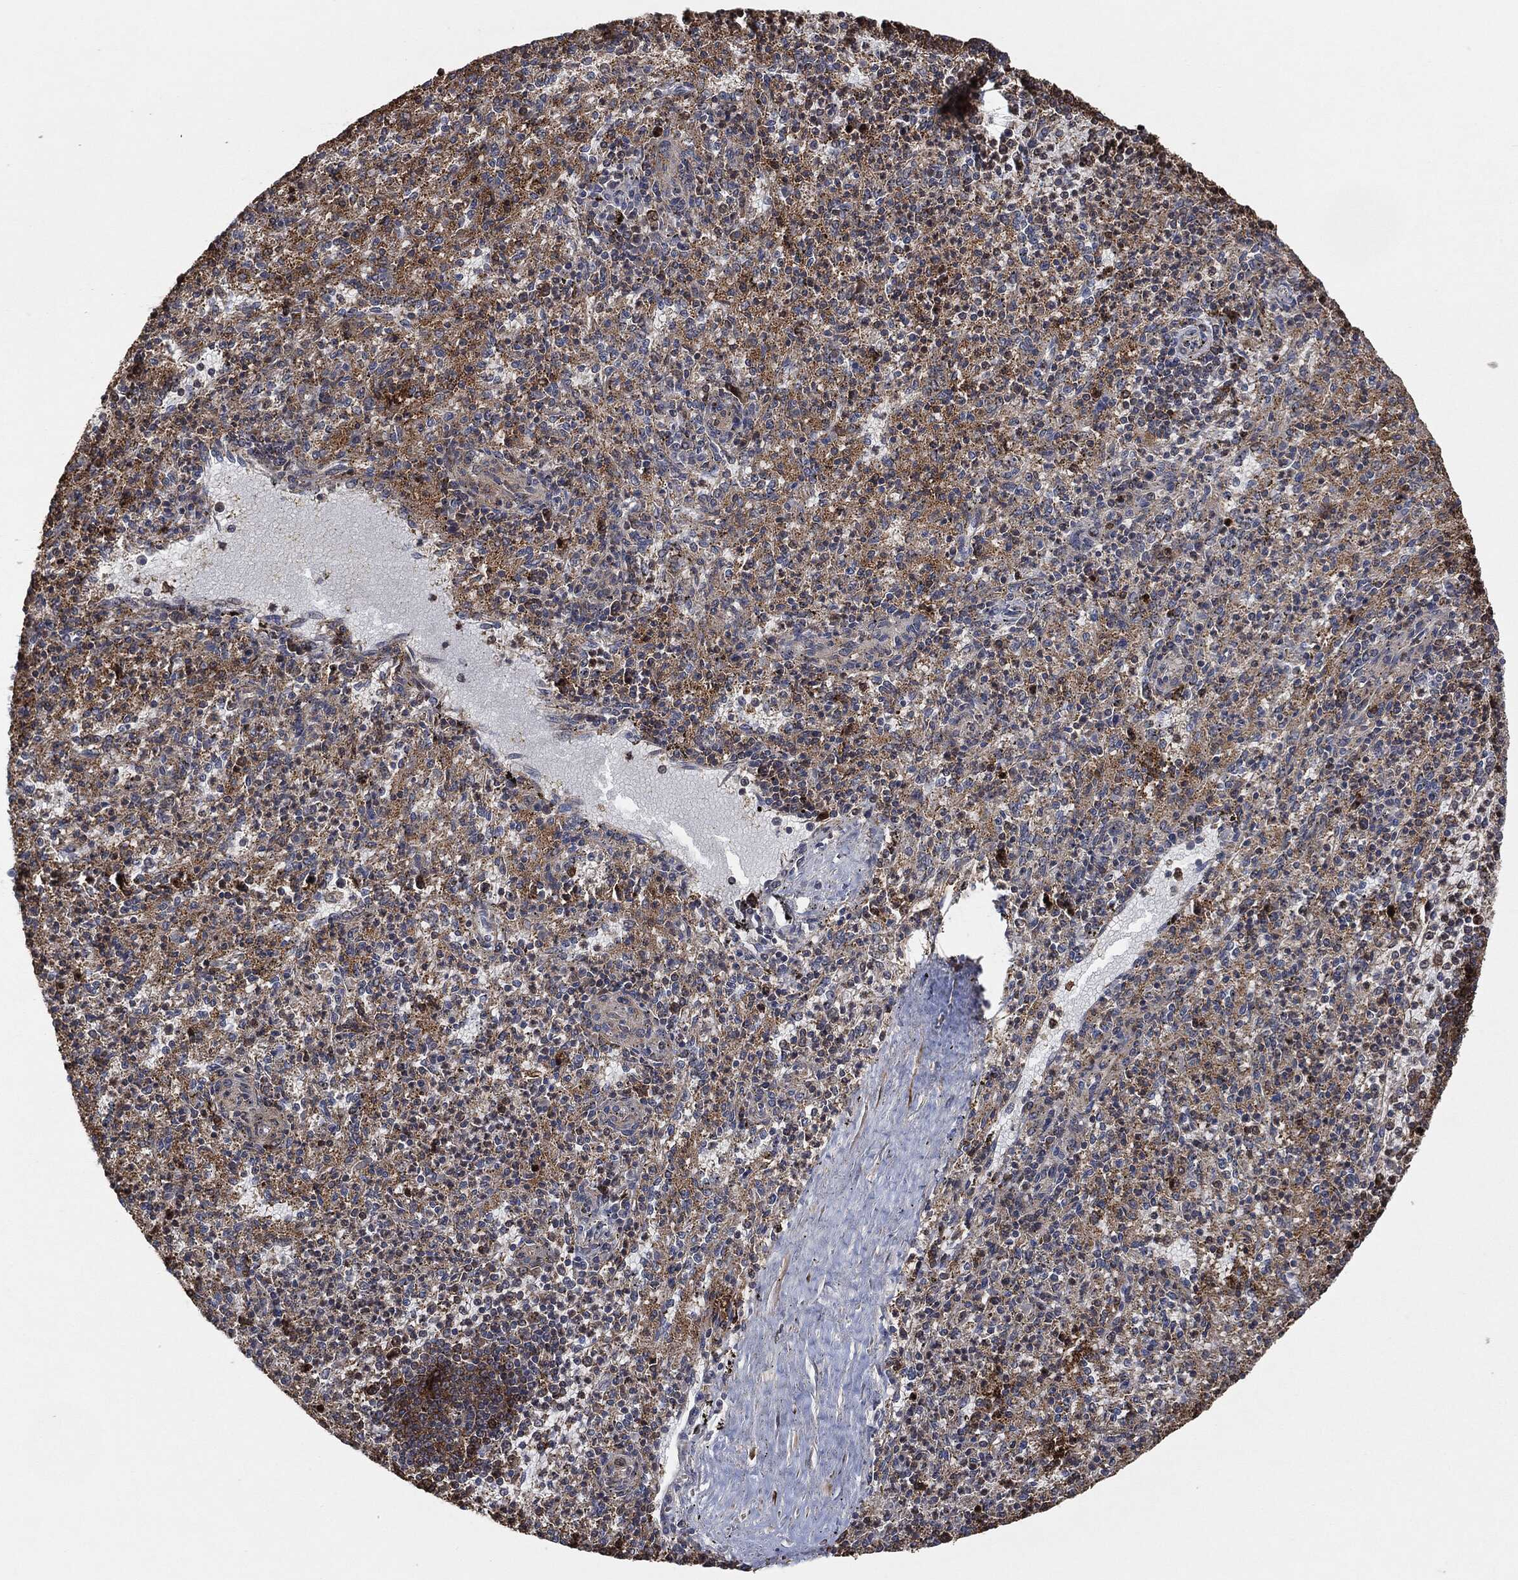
{"staining": {"intensity": "moderate", "quantity": "25%-75%", "location": "cytoplasmic/membranous"}, "tissue": "spleen", "cell_type": "Cells in red pulp", "image_type": "normal", "snomed": [{"axis": "morphology", "description": "Normal tissue, NOS"}, {"axis": "topography", "description": "Spleen"}], "caption": "Protein expression by IHC exhibits moderate cytoplasmic/membranous staining in approximately 25%-75% of cells in red pulp in normal spleen. (Stains: DAB (3,3'-diaminobenzidine) in brown, nuclei in blue, Microscopy: brightfield microscopy at high magnification).", "gene": "TPT1", "patient": {"sex": "male", "age": 60}}